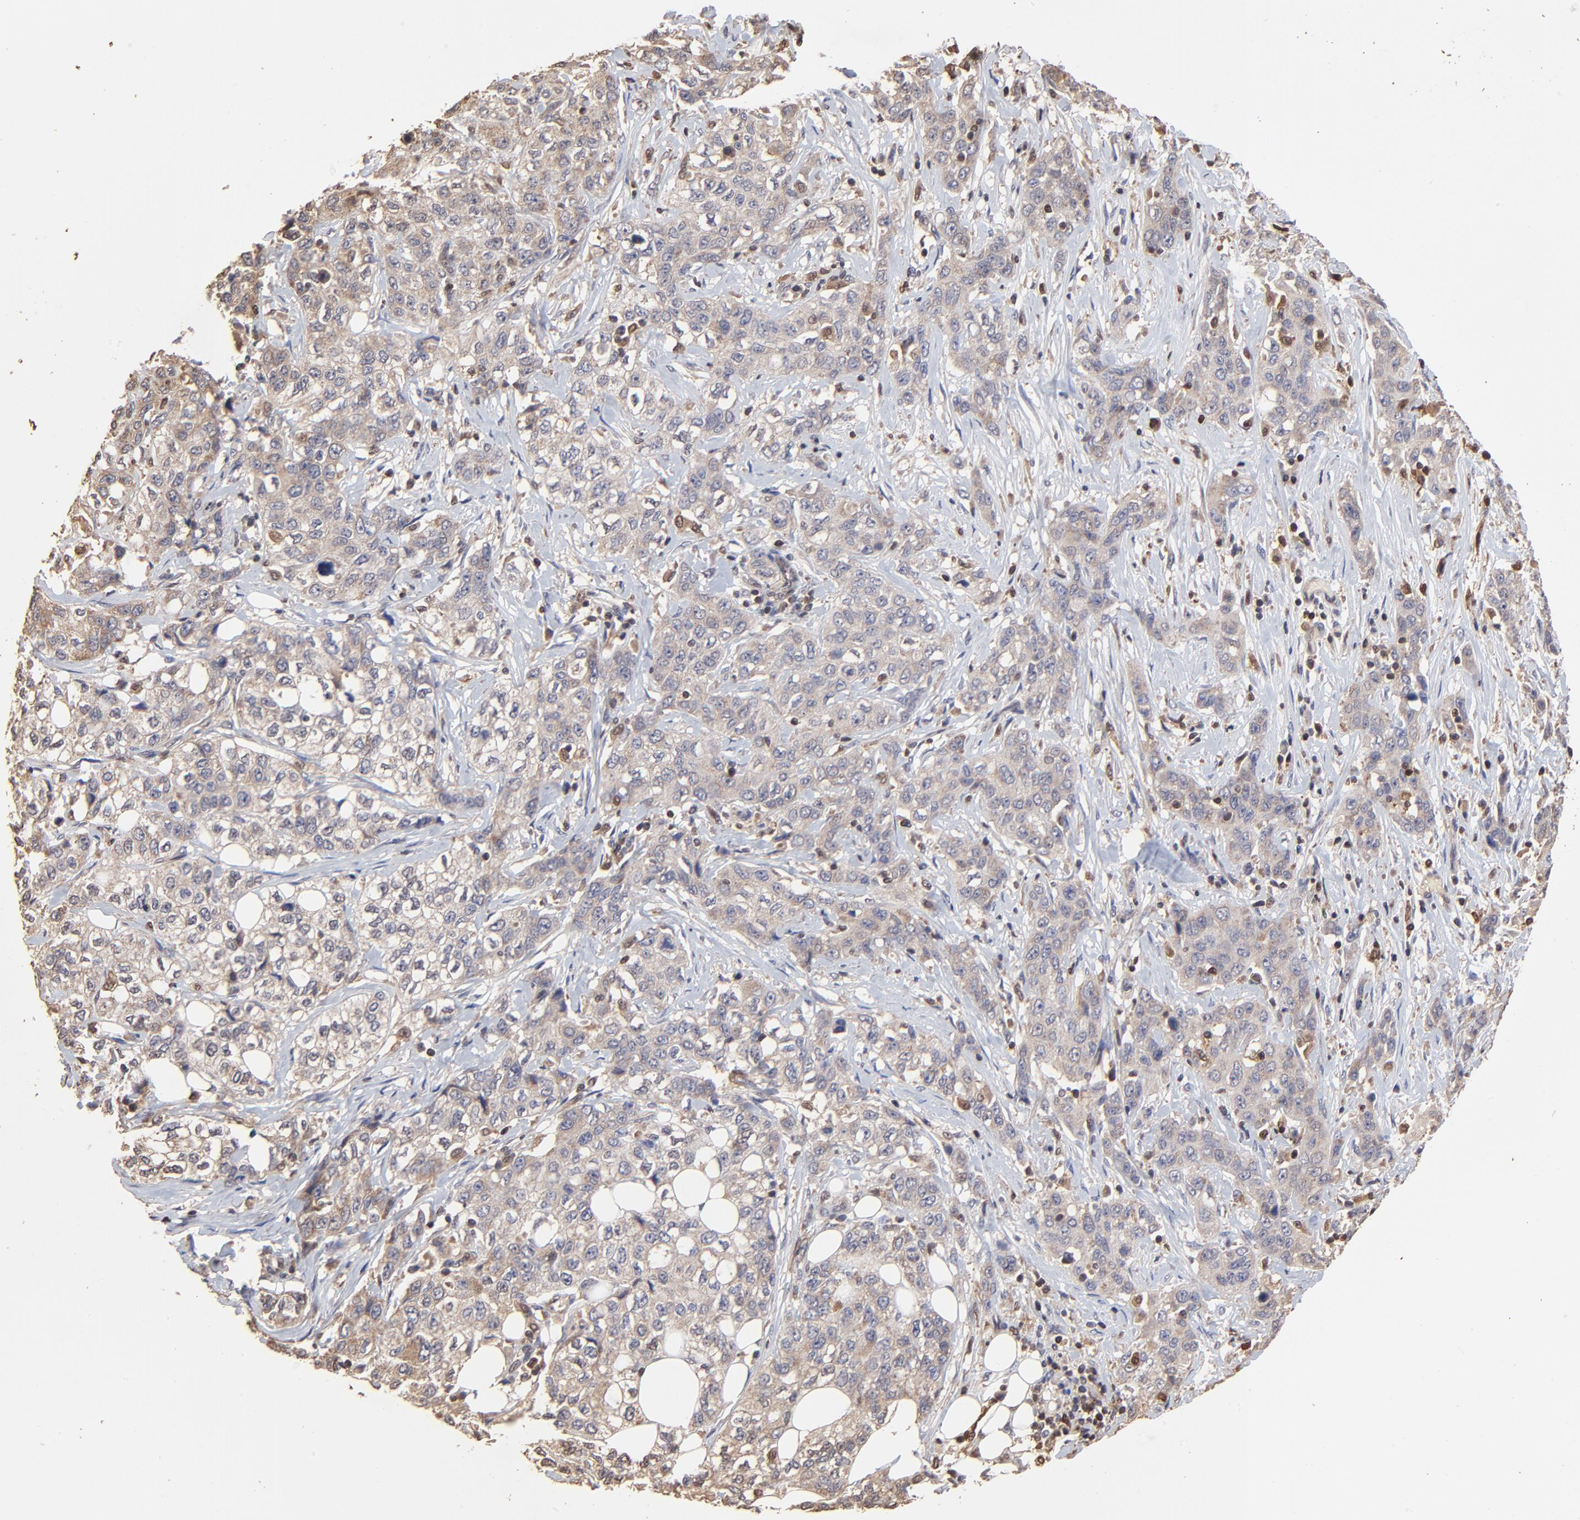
{"staining": {"intensity": "weak", "quantity": ">75%", "location": "cytoplasmic/membranous"}, "tissue": "stomach cancer", "cell_type": "Tumor cells", "image_type": "cancer", "snomed": [{"axis": "morphology", "description": "Adenocarcinoma, NOS"}, {"axis": "topography", "description": "Stomach"}], "caption": "High-magnification brightfield microscopy of stomach cancer stained with DAB (3,3'-diaminobenzidine) (brown) and counterstained with hematoxylin (blue). tumor cells exhibit weak cytoplasmic/membranous expression is seen in approximately>75% of cells.", "gene": "CASP1", "patient": {"sex": "male", "age": 48}}